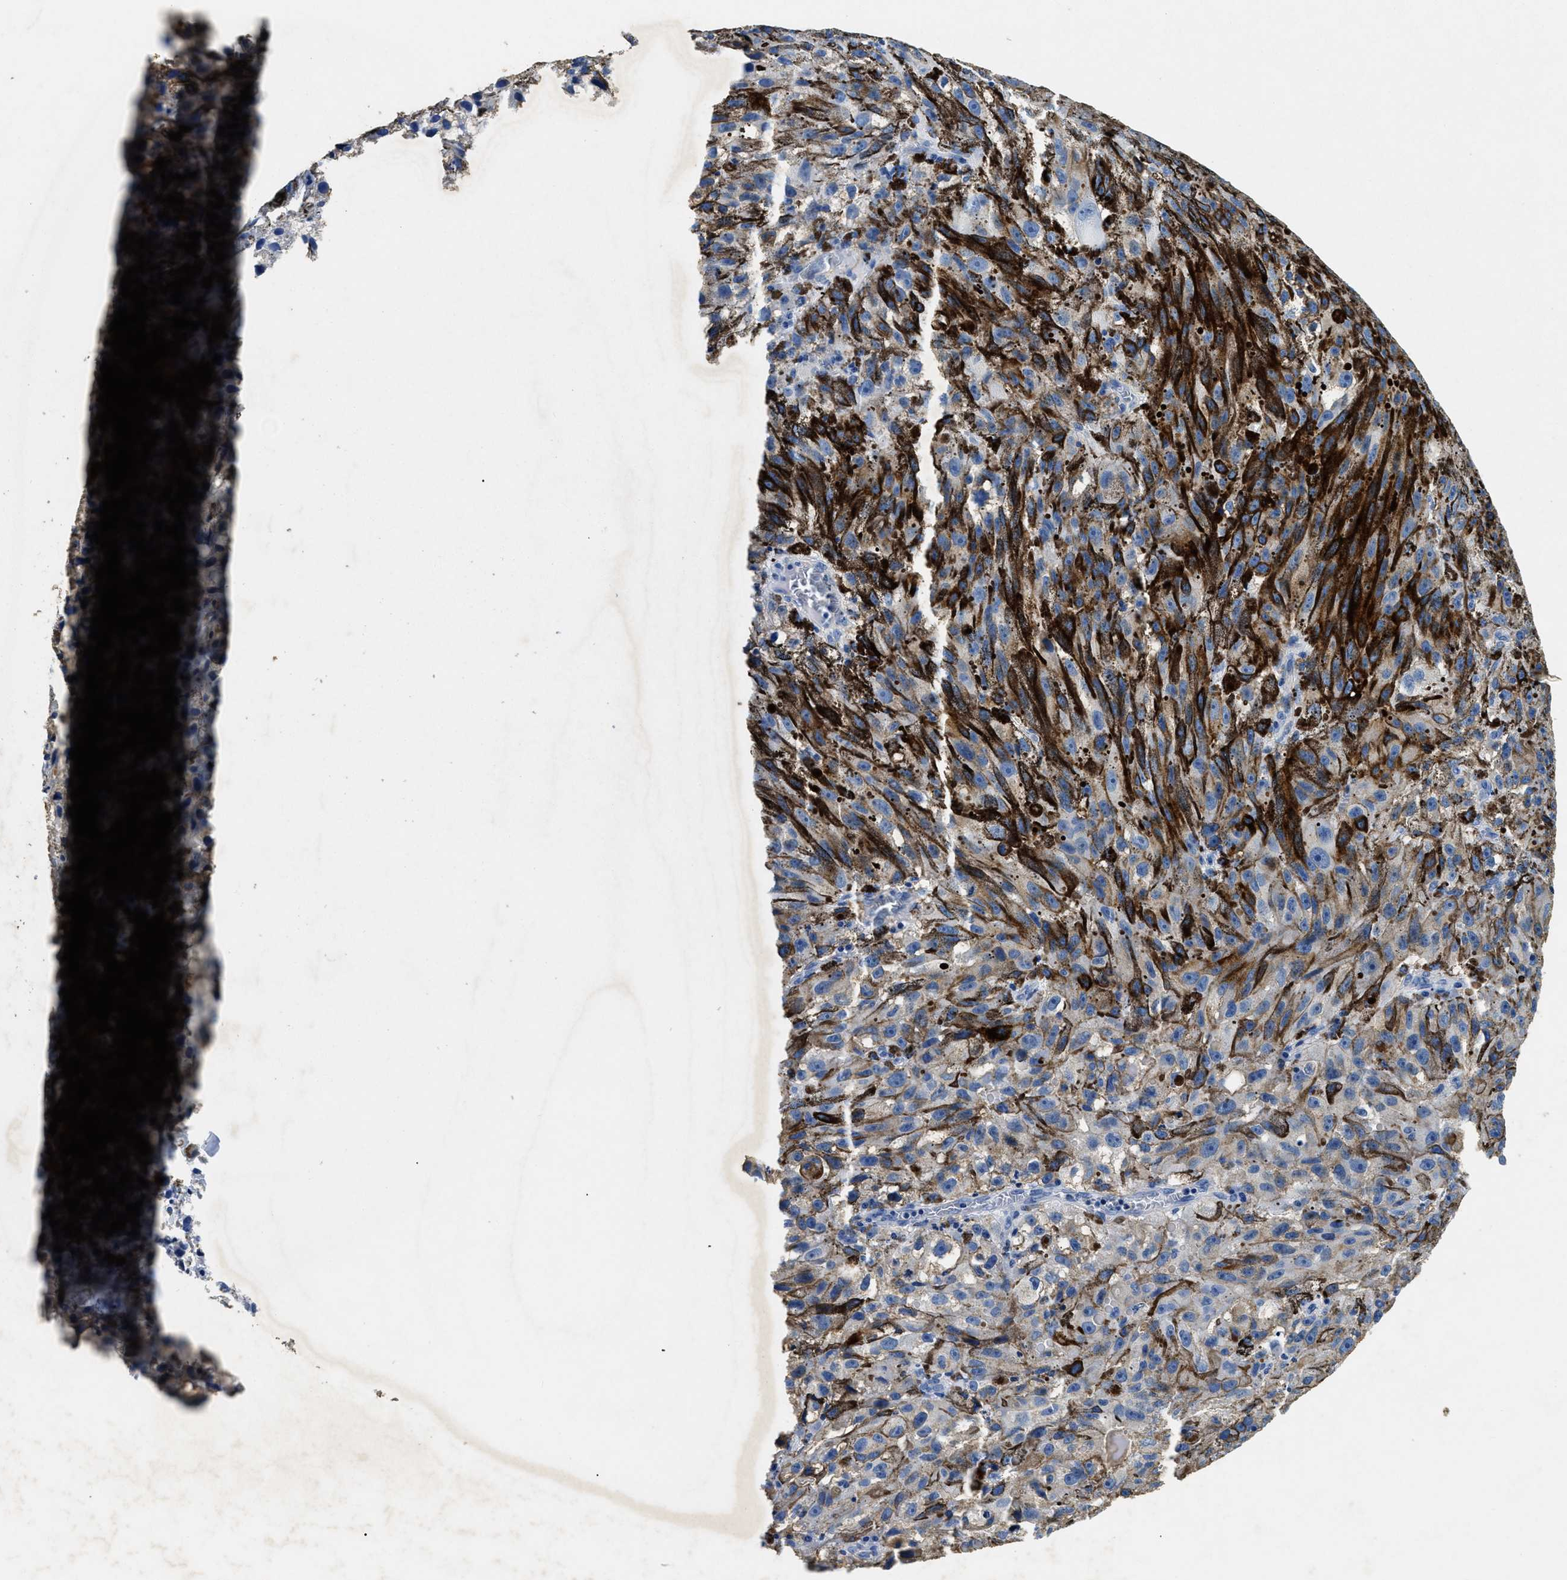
{"staining": {"intensity": "negative", "quantity": "none", "location": "none"}, "tissue": "melanoma", "cell_type": "Tumor cells", "image_type": "cancer", "snomed": [{"axis": "morphology", "description": "Malignant melanoma, NOS"}, {"axis": "topography", "description": "Skin"}], "caption": "This is an IHC histopathology image of human melanoma. There is no staining in tumor cells.", "gene": "LAMA3", "patient": {"sex": "female", "age": 104}}